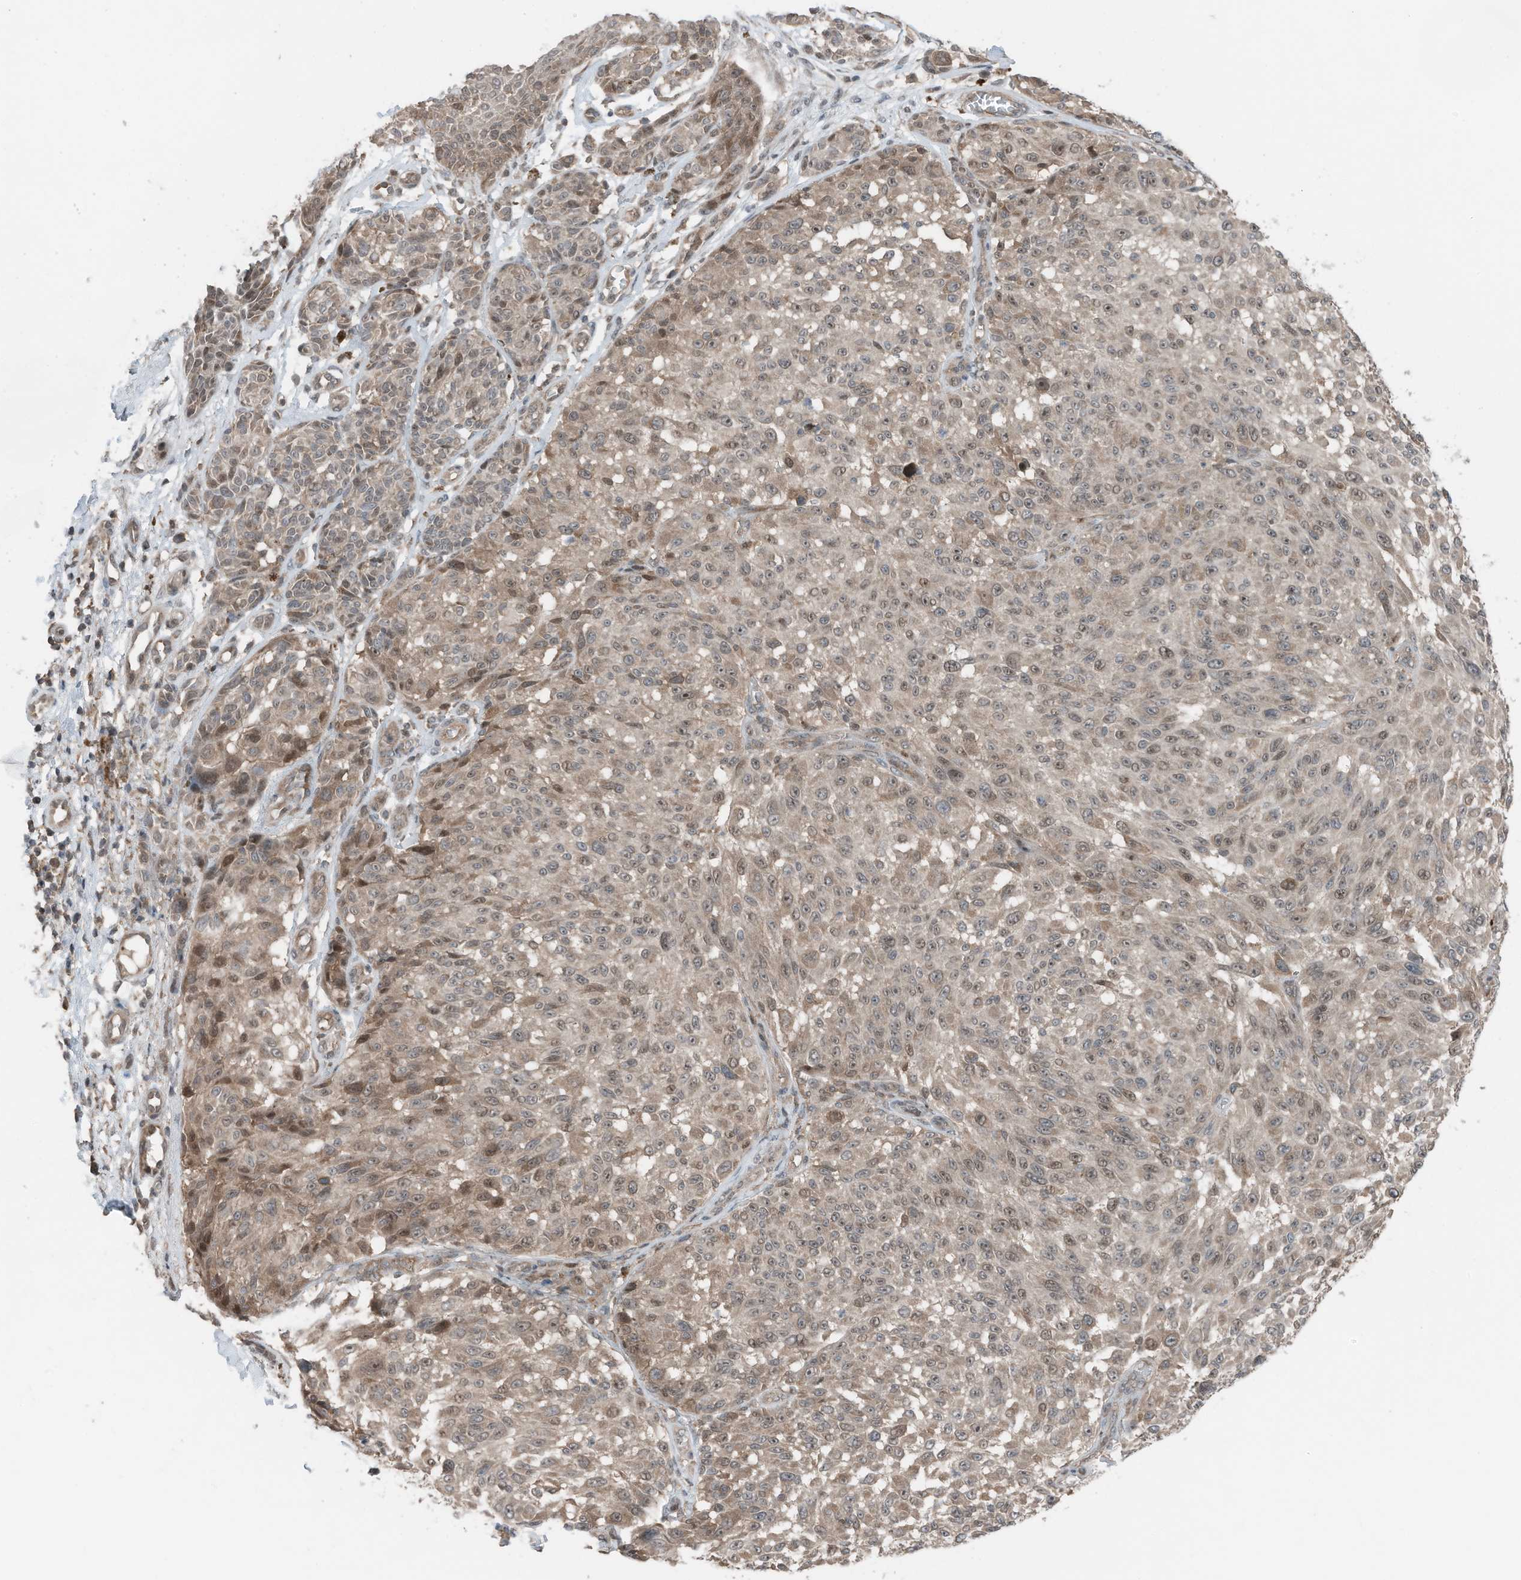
{"staining": {"intensity": "moderate", "quantity": ">75%", "location": "cytoplasmic/membranous,nuclear"}, "tissue": "melanoma", "cell_type": "Tumor cells", "image_type": "cancer", "snomed": [{"axis": "morphology", "description": "Malignant melanoma, NOS"}, {"axis": "topography", "description": "Skin"}], "caption": "IHC image of neoplastic tissue: human melanoma stained using IHC exhibits medium levels of moderate protein expression localized specifically in the cytoplasmic/membranous and nuclear of tumor cells, appearing as a cytoplasmic/membranous and nuclear brown color.", "gene": "TXNDC9", "patient": {"sex": "male", "age": 83}}